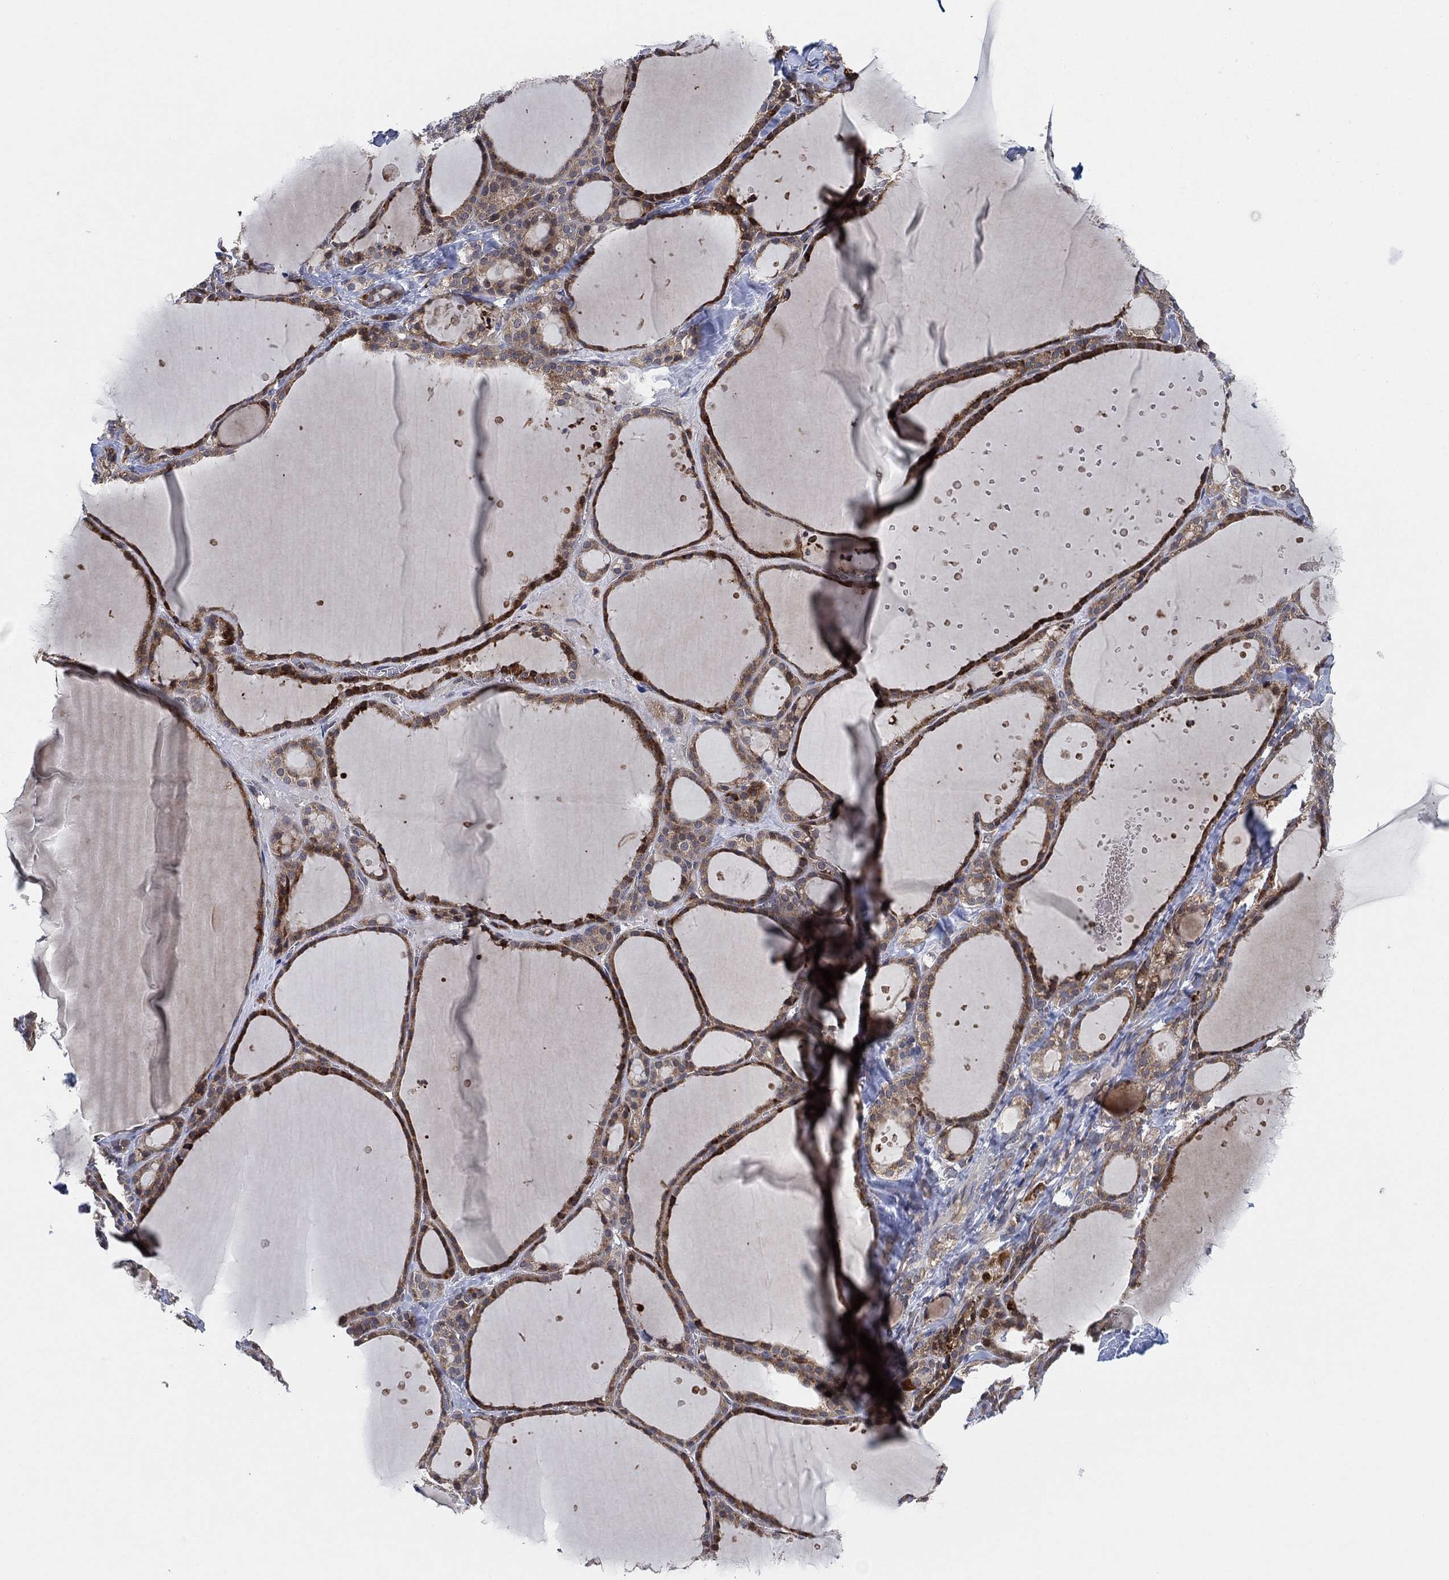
{"staining": {"intensity": "moderate", "quantity": "25%-75%", "location": "cytoplasmic/membranous"}, "tissue": "thyroid gland", "cell_type": "Glandular cells", "image_type": "normal", "snomed": [{"axis": "morphology", "description": "Normal tissue, NOS"}, {"axis": "topography", "description": "Thyroid gland"}], "caption": "A photomicrograph of thyroid gland stained for a protein displays moderate cytoplasmic/membranous brown staining in glandular cells.", "gene": "FES", "patient": {"sex": "male", "age": 68}}